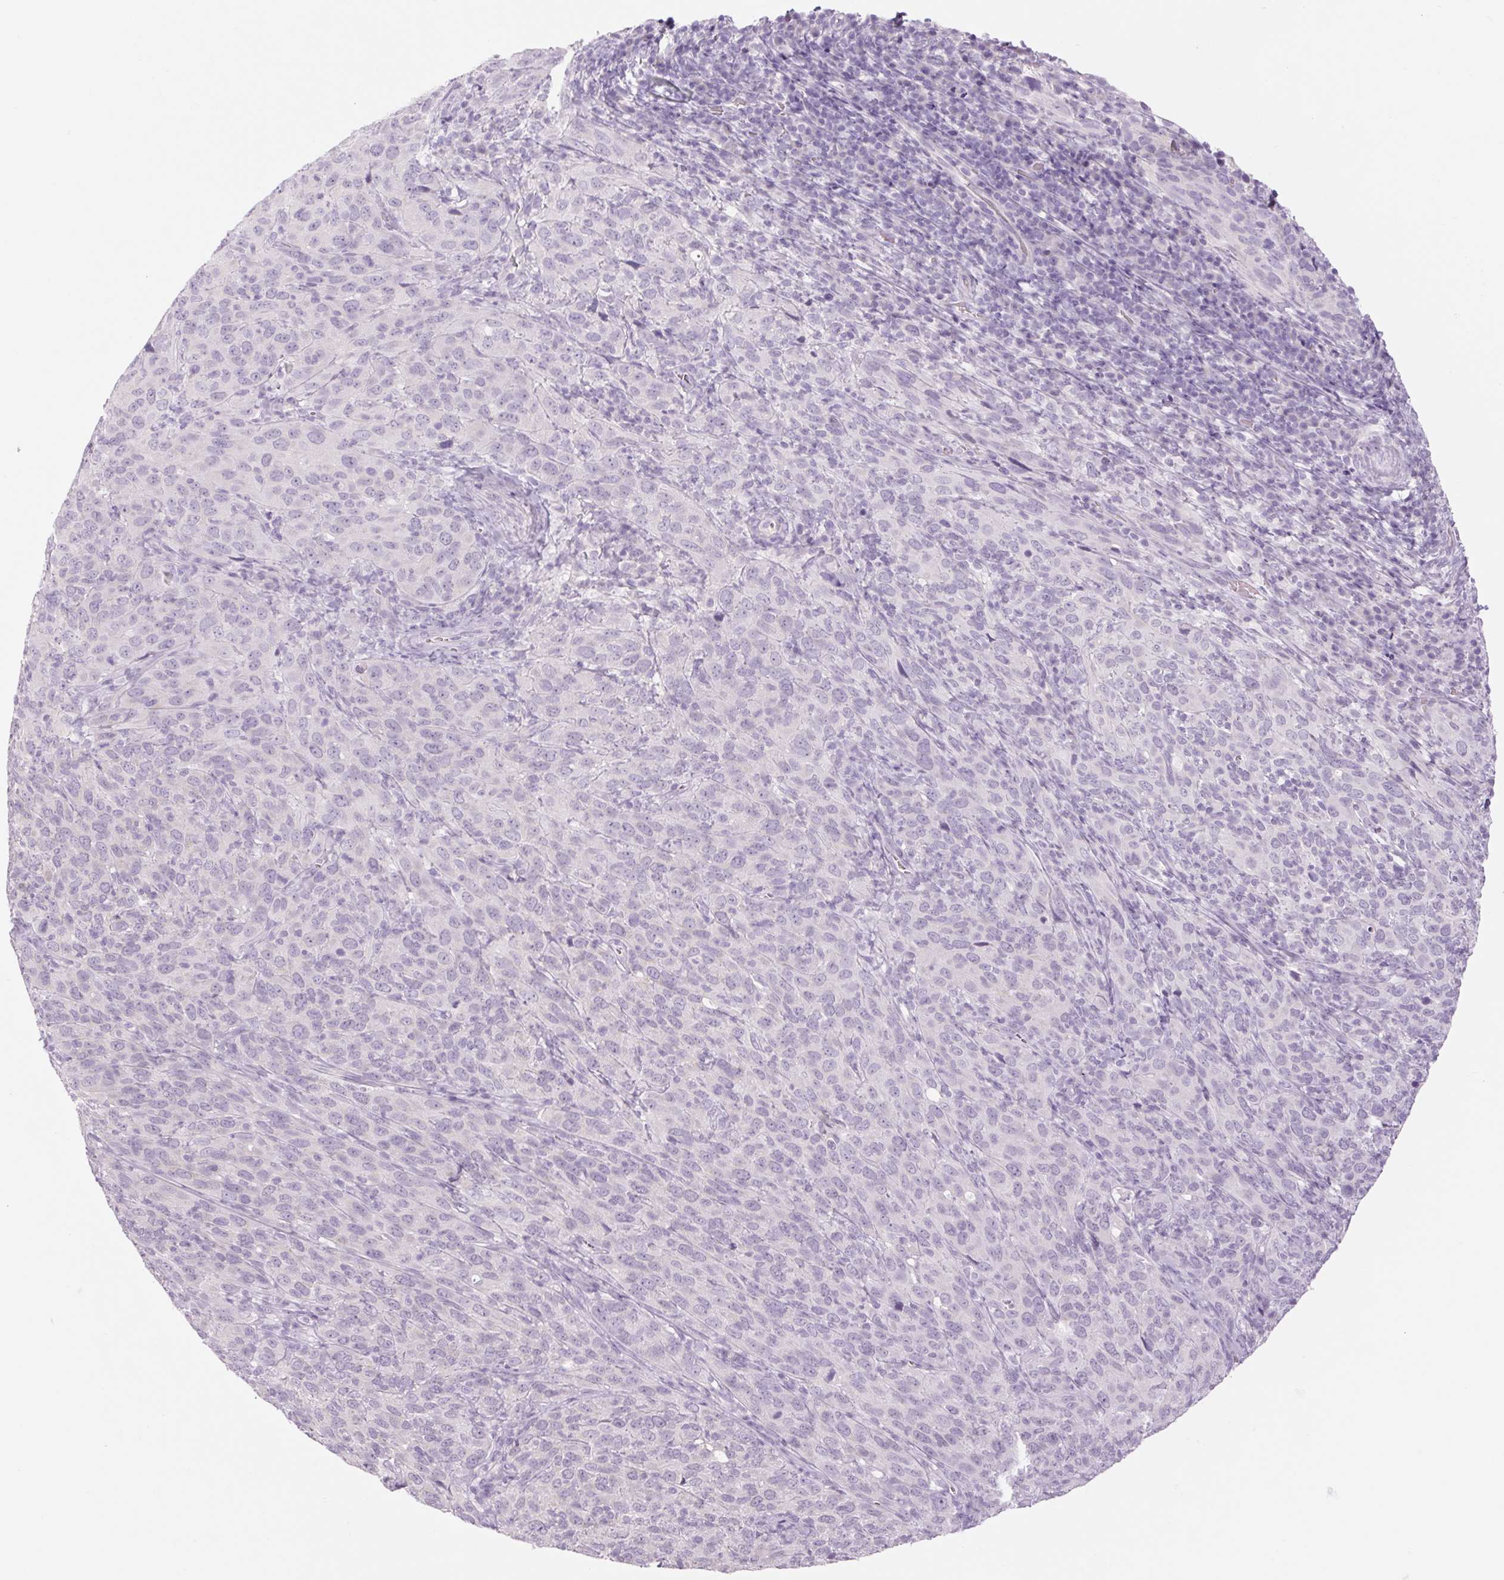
{"staining": {"intensity": "negative", "quantity": "none", "location": "none"}, "tissue": "cervical cancer", "cell_type": "Tumor cells", "image_type": "cancer", "snomed": [{"axis": "morphology", "description": "Normal tissue, NOS"}, {"axis": "morphology", "description": "Squamous cell carcinoma, NOS"}, {"axis": "topography", "description": "Cervix"}], "caption": "Immunohistochemistry histopathology image of cervical squamous cell carcinoma stained for a protein (brown), which demonstrates no positivity in tumor cells.", "gene": "RPTN", "patient": {"sex": "female", "age": 51}}